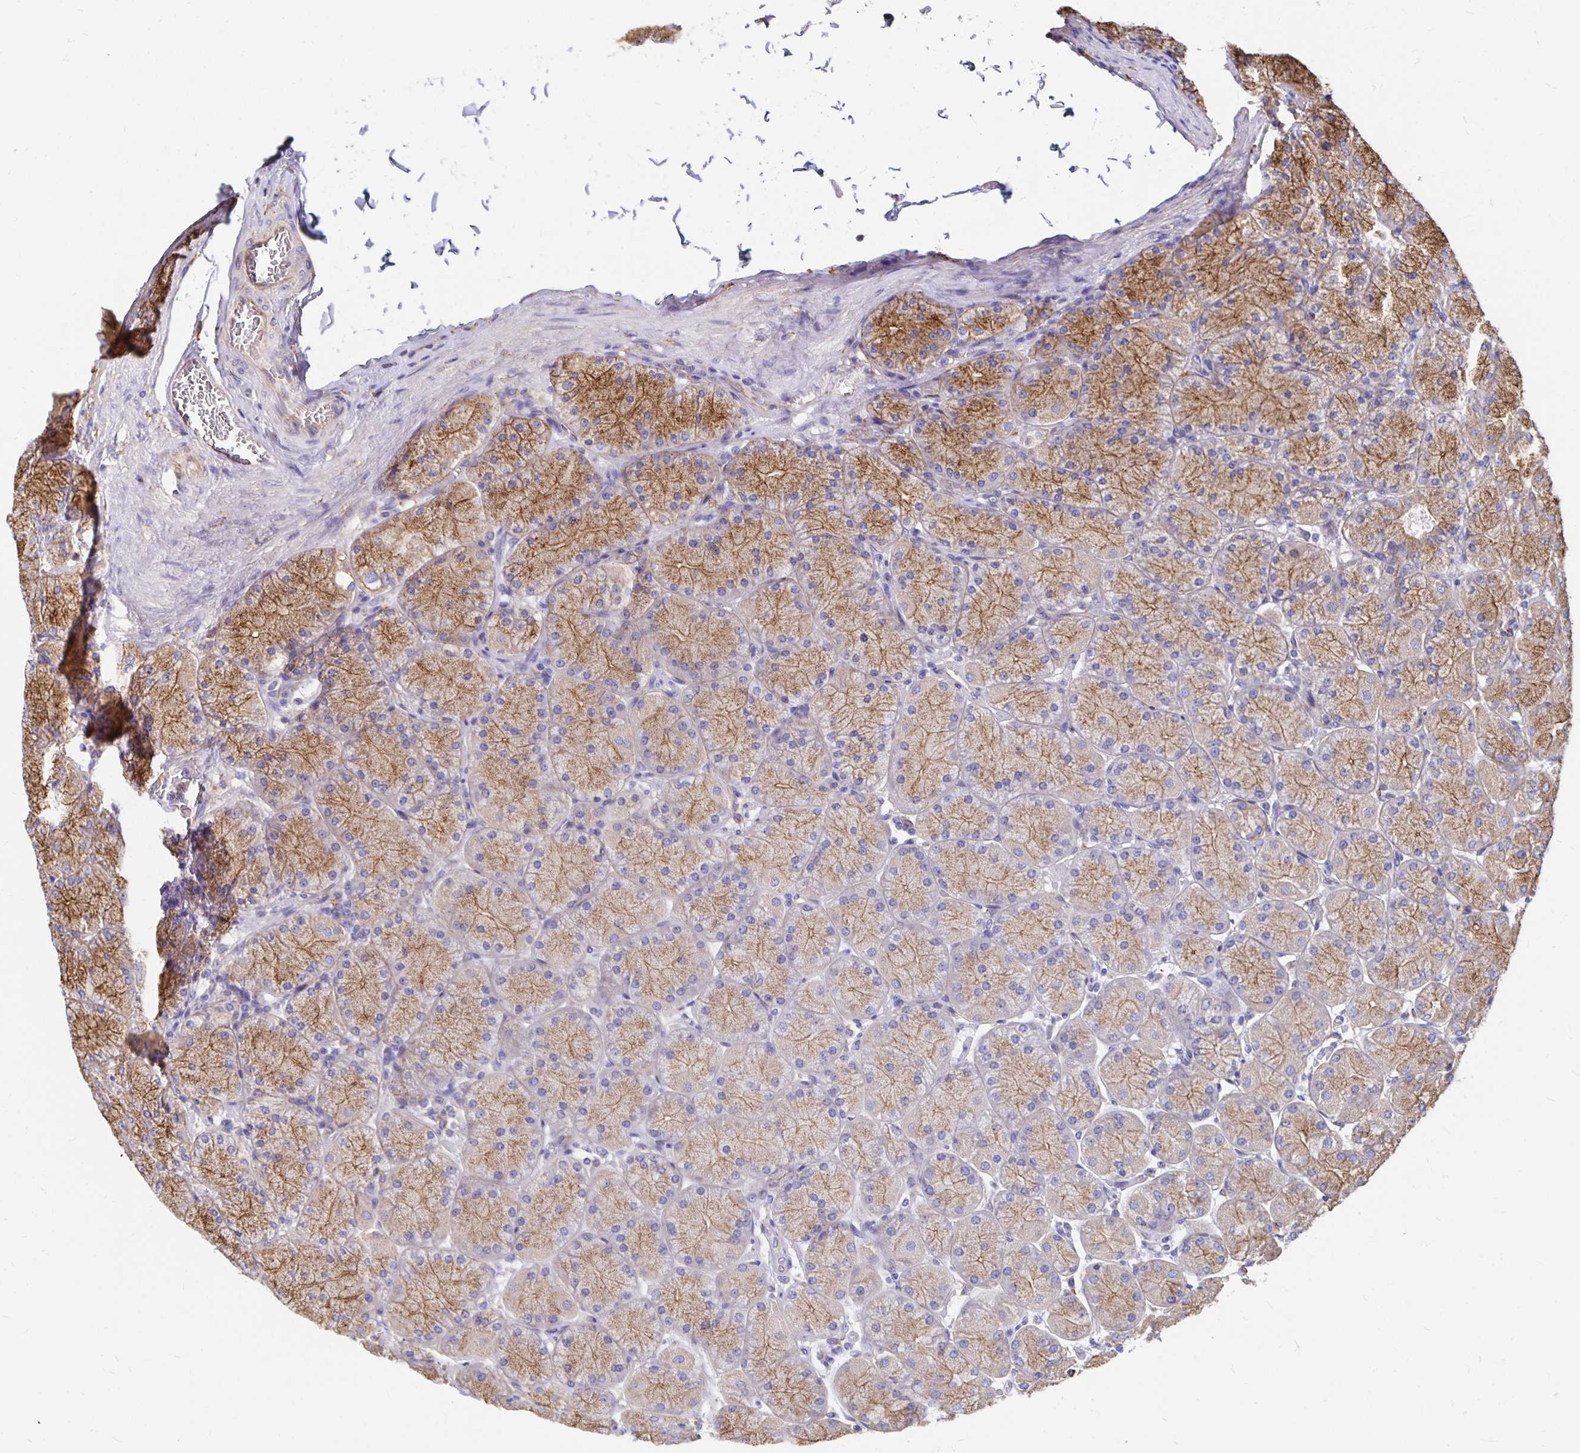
{"staining": {"intensity": "moderate", "quantity": ">75%", "location": "cytoplasmic/membranous"}, "tissue": "stomach", "cell_type": "Glandular cells", "image_type": "normal", "snomed": [{"axis": "morphology", "description": "Normal tissue, NOS"}, {"axis": "topography", "description": "Stomach, upper"}], "caption": "Moderate cytoplasmic/membranous expression is appreciated in about >75% of glandular cells in benign stomach.", "gene": "CLTC", "patient": {"sex": "female", "age": 56}}